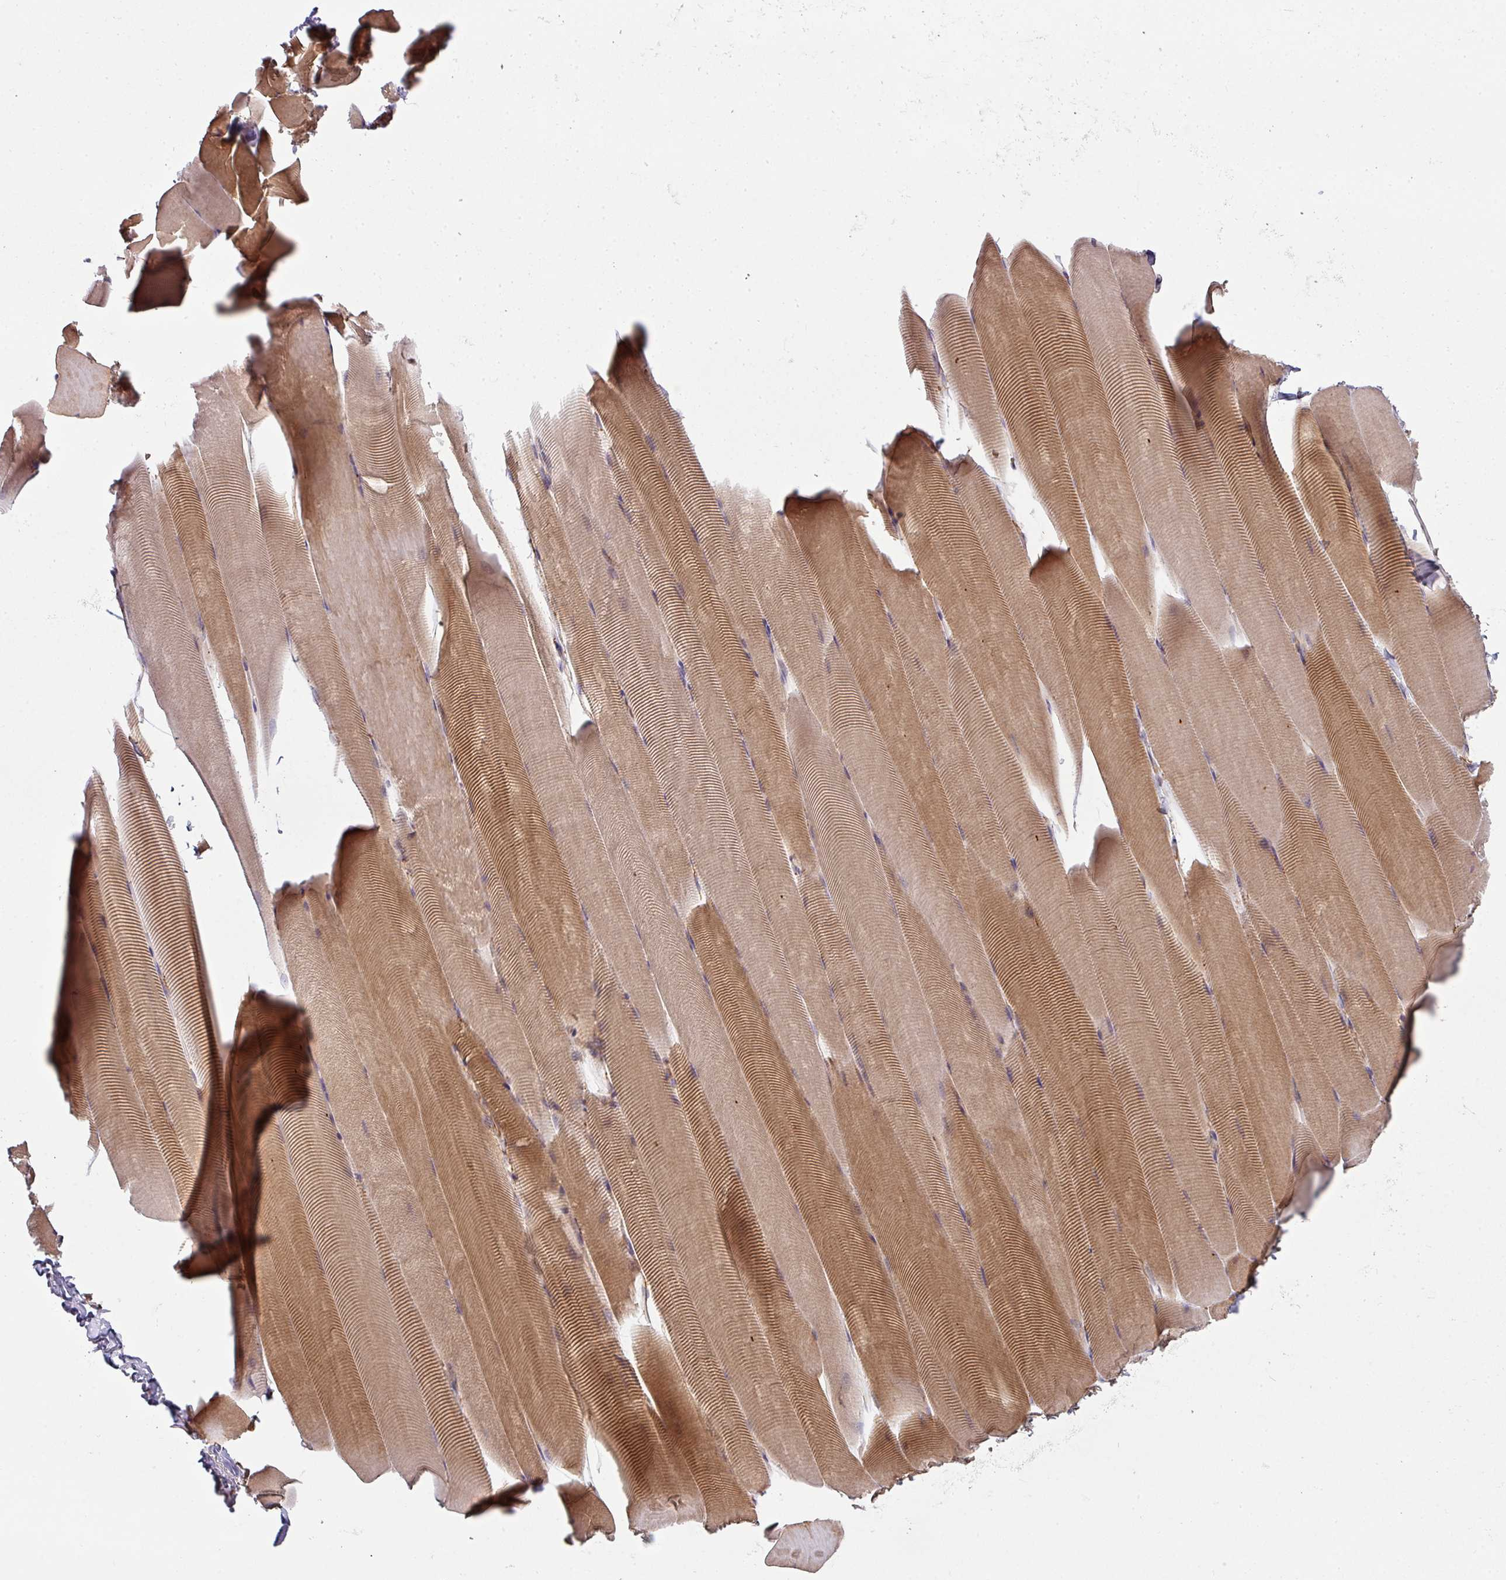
{"staining": {"intensity": "moderate", "quantity": ">75%", "location": "cytoplasmic/membranous"}, "tissue": "skeletal muscle", "cell_type": "Myocytes", "image_type": "normal", "snomed": [{"axis": "morphology", "description": "Normal tissue, NOS"}, {"axis": "topography", "description": "Skeletal muscle"}], "caption": "The immunohistochemical stain shows moderate cytoplasmic/membranous staining in myocytes of benign skeletal muscle. Nuclei are stained in blue.", "gene": "FAT4", "patient": {"sex": "male", "age": 25}}